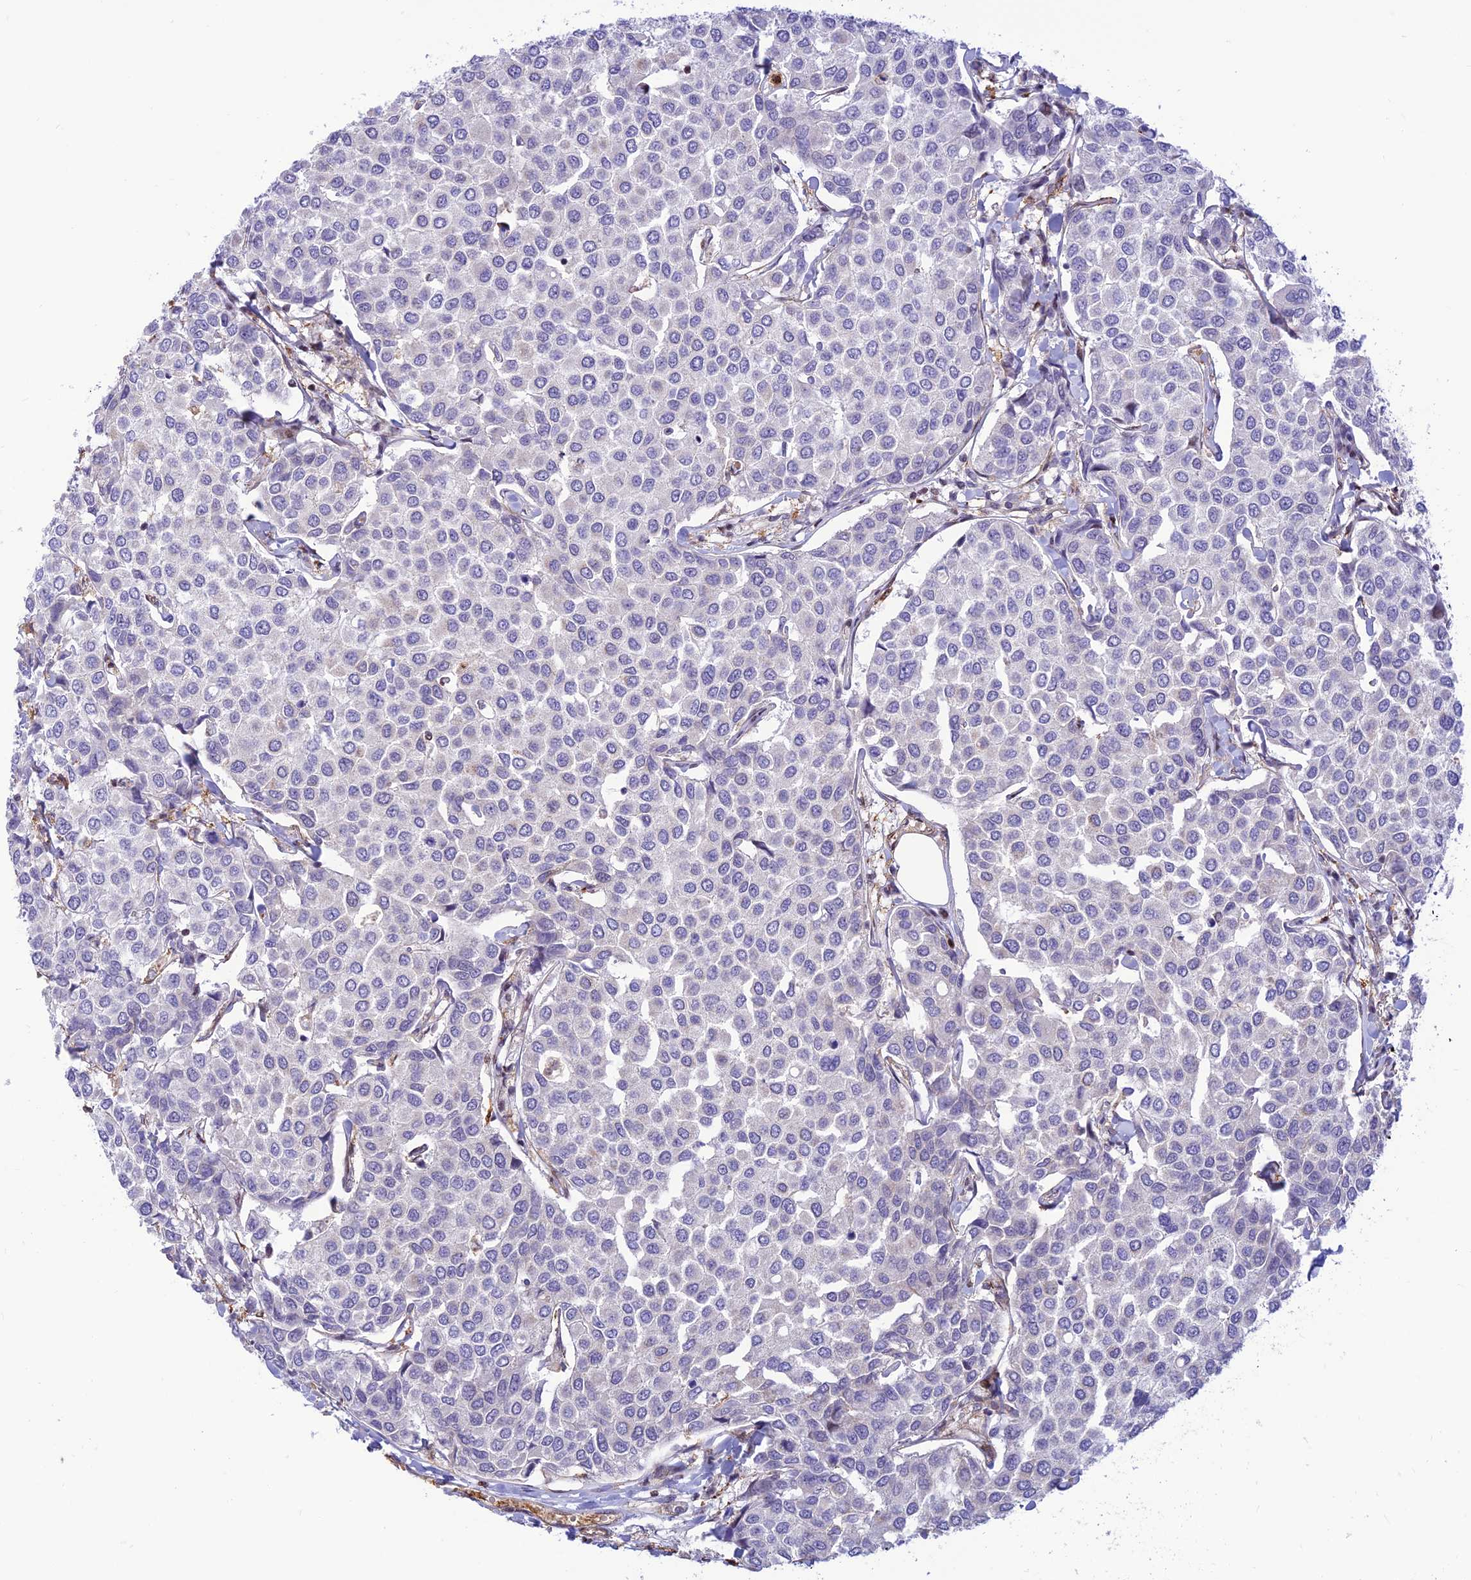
{"staining": {"intensity": "negative", "quantity": "none", "location": "none"}, "tissue": "breast cancer", "cell_type": "Tumor cells", "image_type": "cancer", "snomed": [{"axis": "morphology", "description": "Duct carcinoma"}, {"axis": "topography", "description": "Breast"}], "caption": "This is an immunohistochemistry (IHC) micrograph of breast cancer (invasive ductal carcinoma). There is no positivity in tumor cells.", "gene": "FAM186B", "patient": {"sex": "female", "age": 55}}